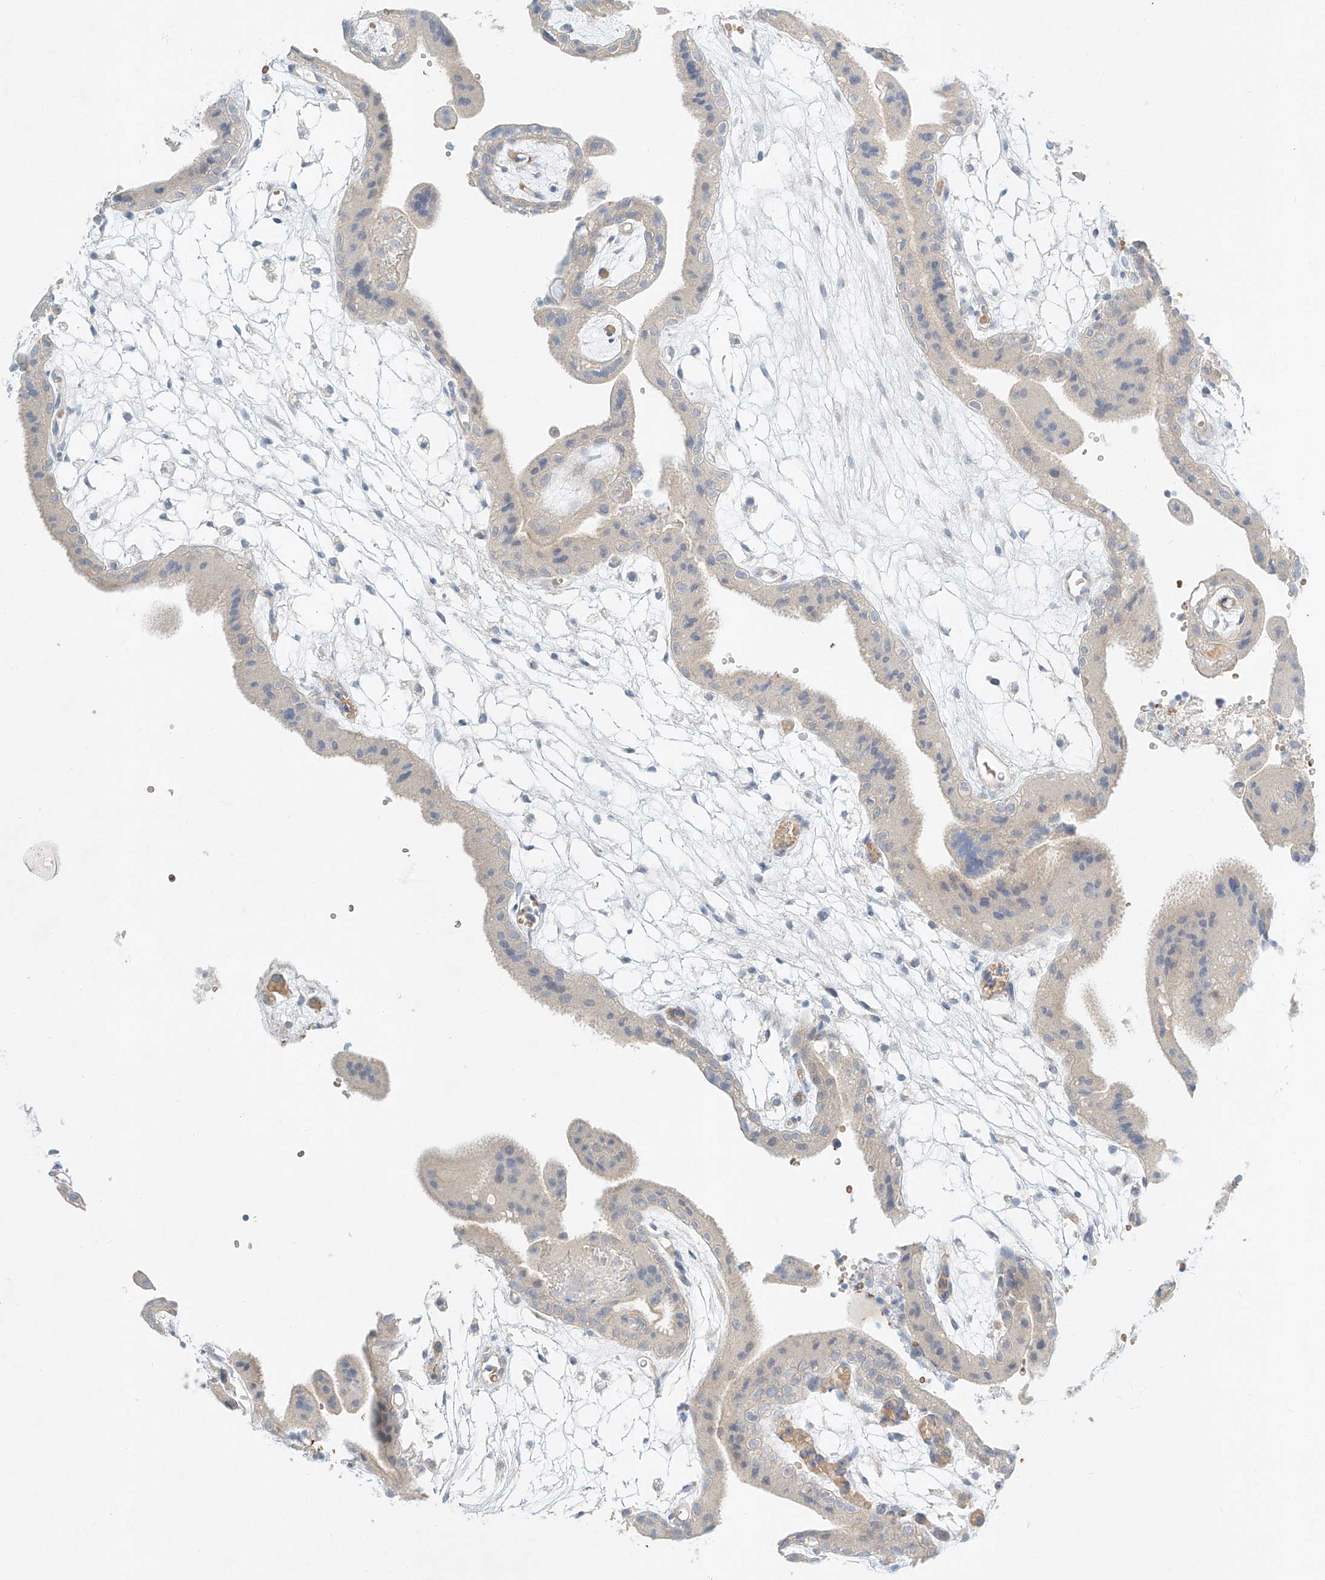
{"staining": {"intensity": "weak", "quantity": "<25%", "location": "cytoplasmic/membranous"}, "tissue": "placenta", "cell_type": "Decidual cells", "image_type": "normal", "snomed": [{"axis": "morphology", "description": "Normal tissue, NOS"}, {"axis": "topography", "description": "Placenta"}], "caption": "Protein analysis of unremarkable placenta exhibits no significant positivity in decidual cells. (DAB (3,3'-diaminobenzidine) IHC, high magnification).", "gene": "SYTL3", "patient": {"sex": "female", "age": 18}}